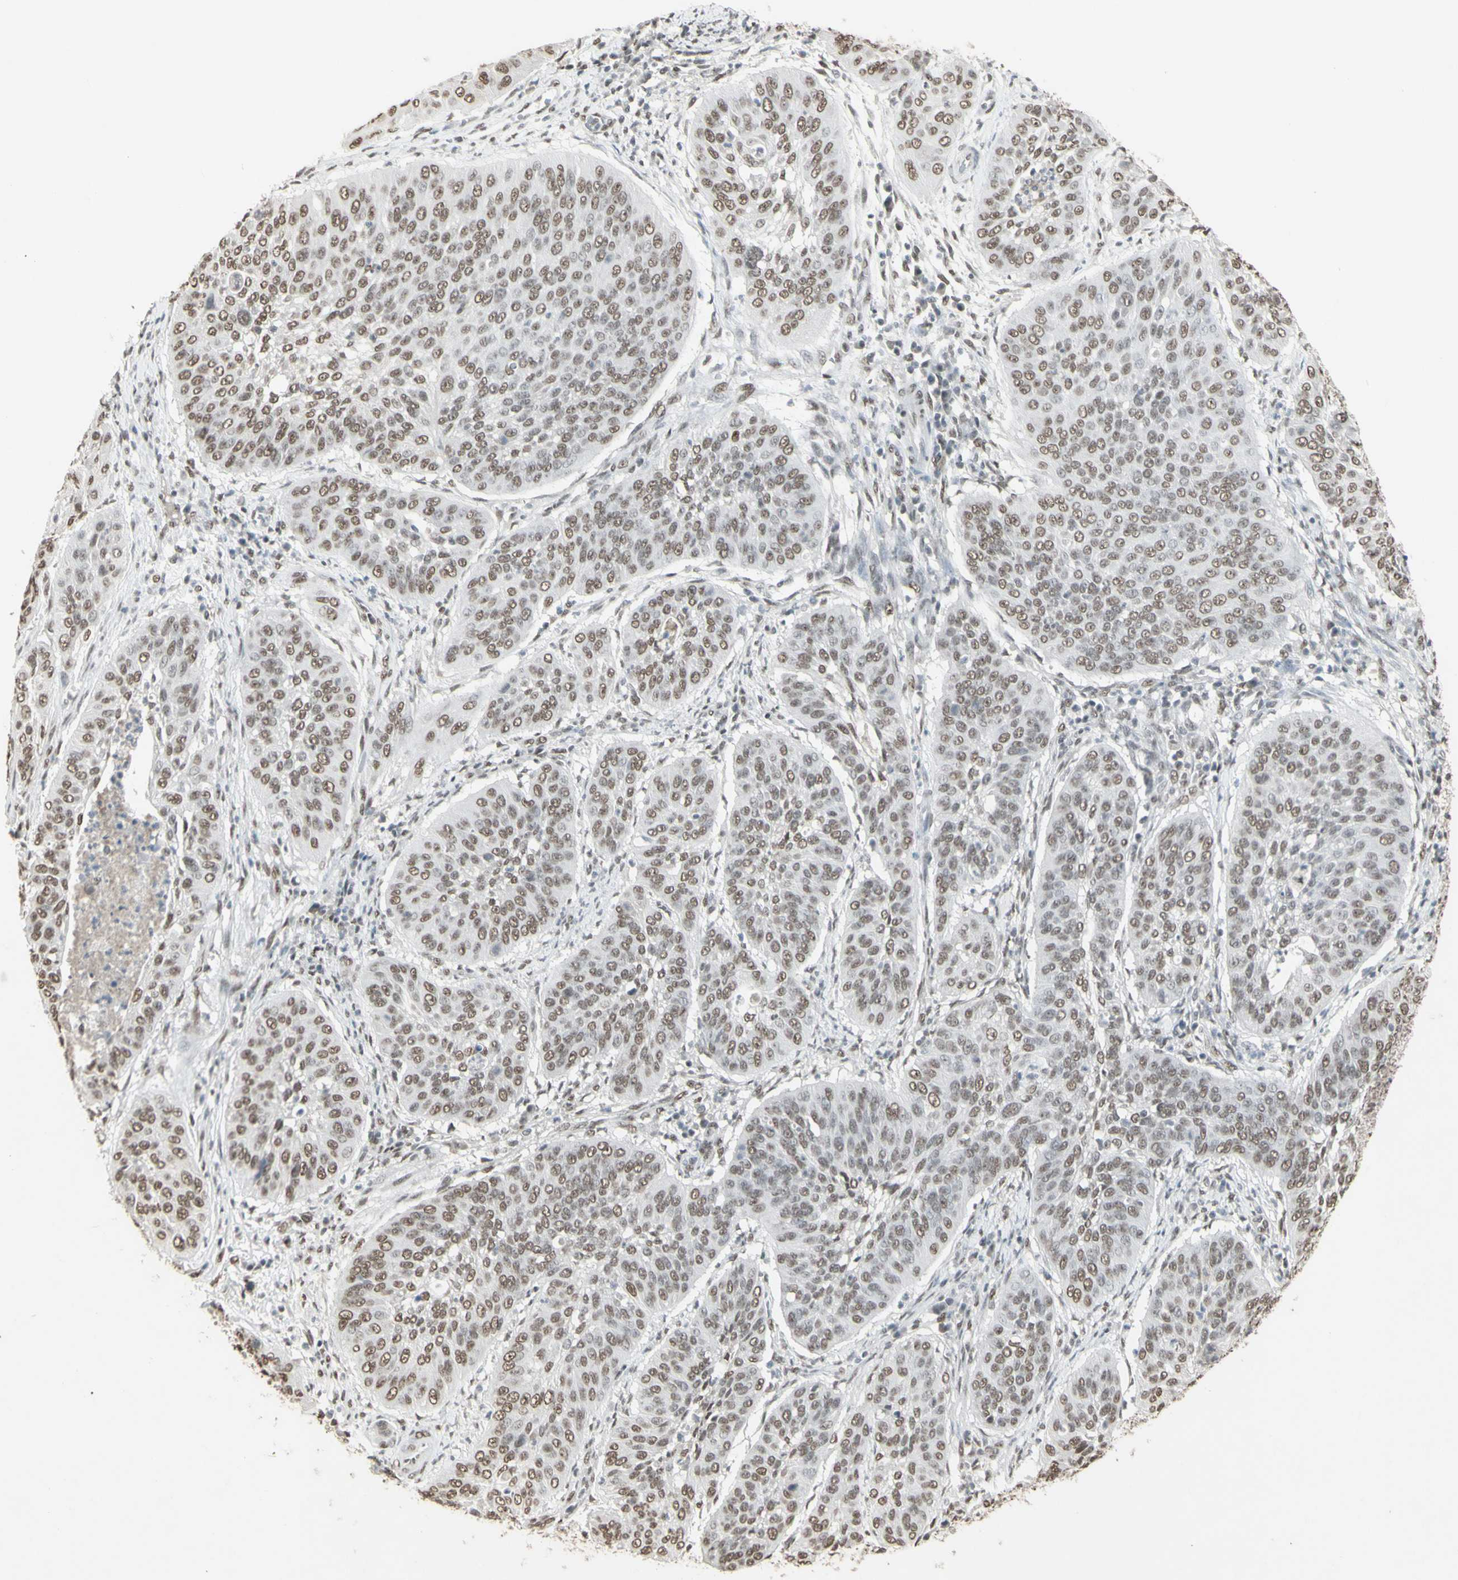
{"staining": {"intensity": "moderate", "quantity": ">75%", "location": "nuclear"}, "tissue": "cervical cancer", "cell_type": "Tumor cells", "image_type": "cancer", "snomed": [{"axis": "morphology", "description": "Normal tissue, NOS"}, {"axis": "morphology", "description": "Squamous cell carcinoma, NOS"}, {"axis": "topography", "description": "Cervix"}], "caption": "This is a micrograph of immunohistochemistry staining of cervical cancer, which shows moderate expression in the nuclear of tumor cells.", "gene": "TRIM28", "patient": {"sex": "female", "age": 39}}